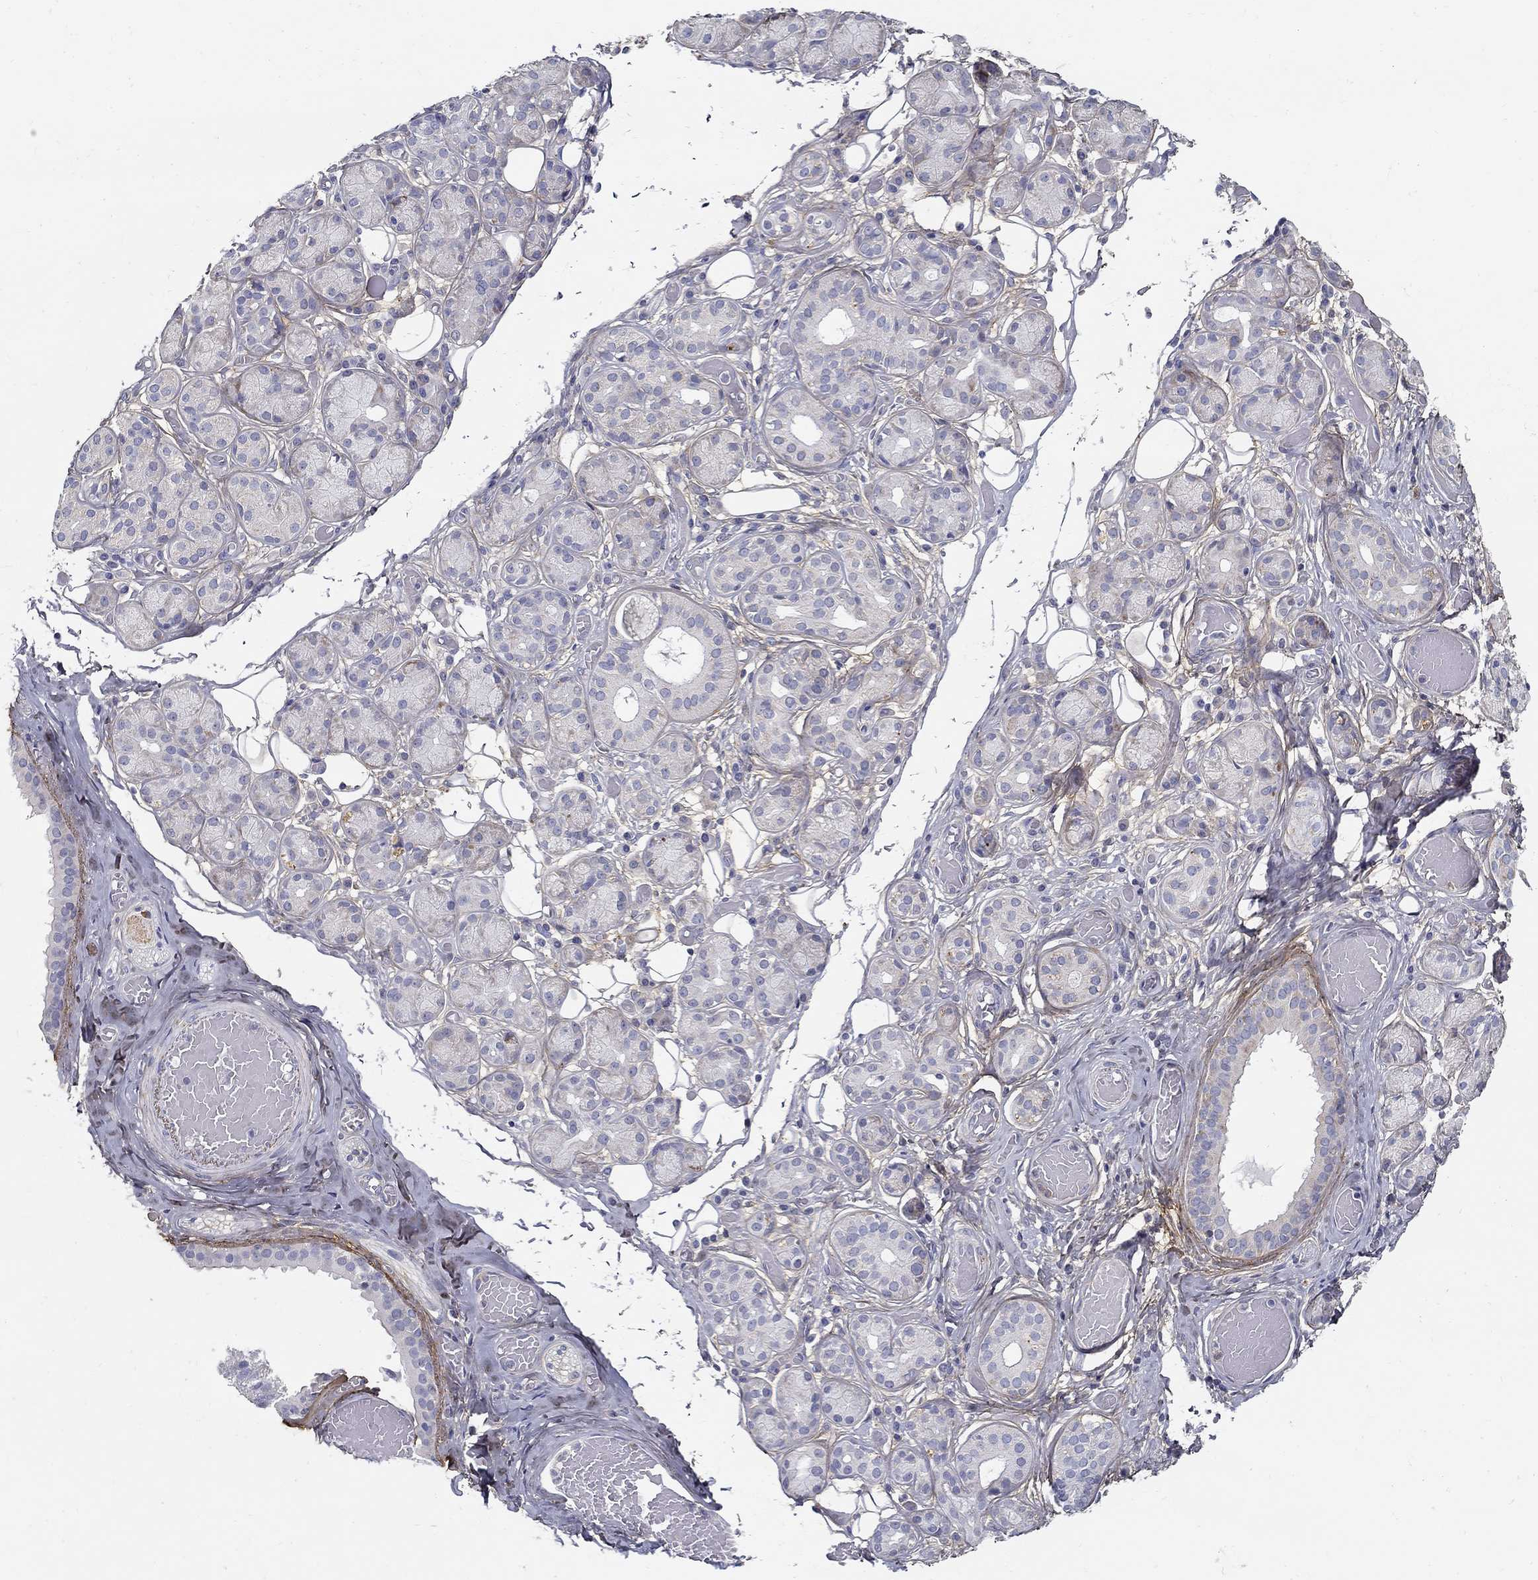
{"staining": {"intensity": "negative", "quantity": "none", "location": "none"}, "tissue": "salivary gland", "cell_type": "Glandular cells", "image_type": "normal", "snomed": [{"axis": "morphology", "description": "Normal tissue, NOS"}, {"axis": "topography", "description": "Salivary gland"}, {"axis": "topography", "description": "Peripheral nerve tissue"}], "caption": "The IHC image has no significant staining in glandular cells of salivary gland. The staining was performed using DAB (3,3'-diaminobenzidine) to visualize the protein expression in brown, while the nuclei were stained in blue with hematoxylin (Magnification: 20x).", "gene": "TGFBI", "patient": {"sex": "male", "age": 71}}